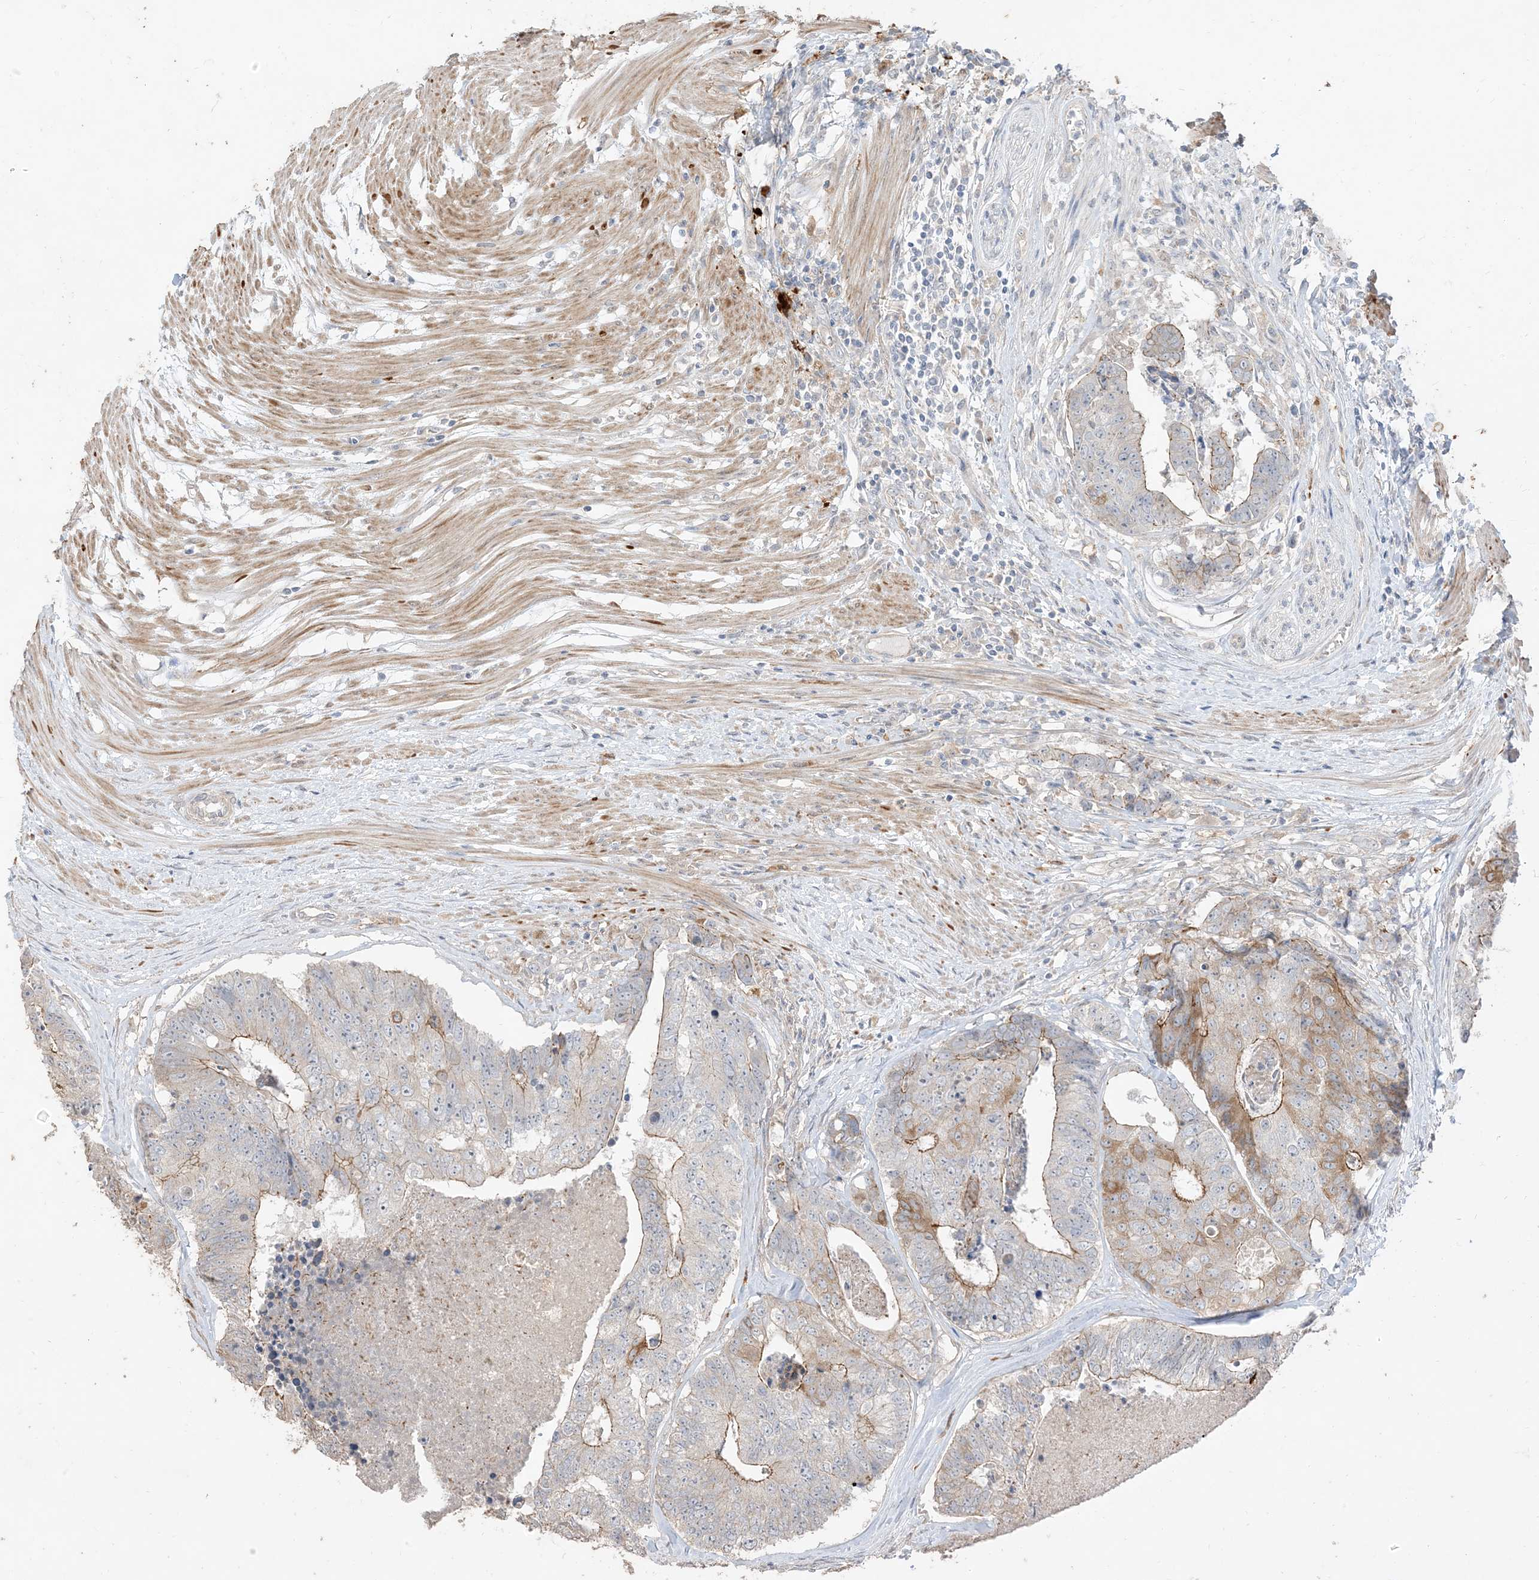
{"staining": {"intensity": "moderate", "quantity": "25%-75%", "location": "cytoplasmic/membranous"}, "tissue": "colorectal cancer", "cell_type": "Tumor cells", "image_type": "cancer", "snomed": [{"axis": "morphology", "description": "Adenocarcinoma, NOS"}, {"axis": "topography", "description": "Colon"}], "caption": "A histopathology image of adenocarcinoma (colorectal) stained for a protein exhibits moderate cytoplasmic/membranous brown staining in tumor cells. The staining is performed using DAB brown chromogen to label protein expression. The nuclei are counter-stained blue using hematoxylin.", "gene": "RNF175", "patient": {"sex": "female", "age": 67}}